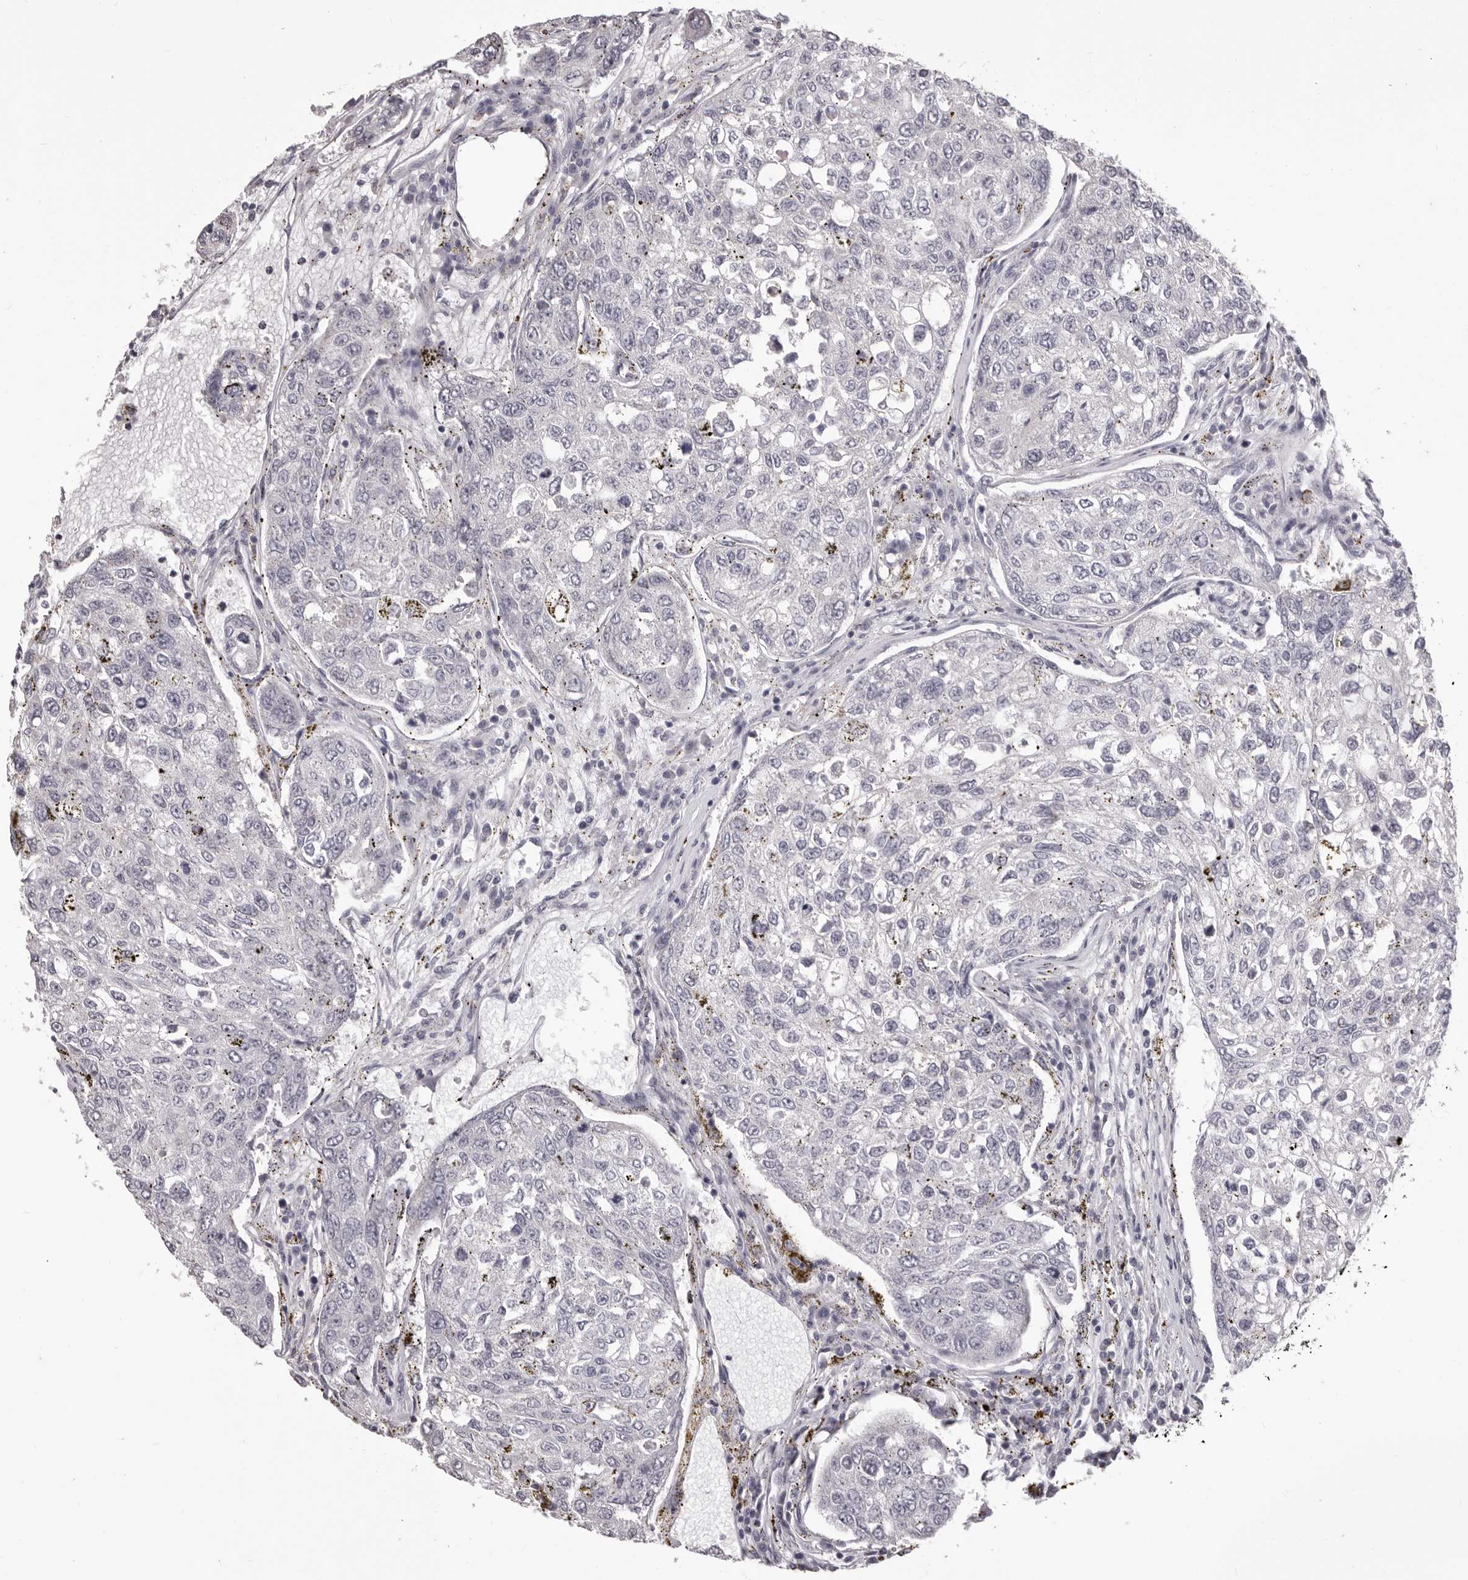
{"staining": {"intensity": "negative", "quantity": "none", "location": "none"}, "tissue": "urothelial cancer", "cell_type": "Tumor cells", "image_type": "cancer", "snomed": [{"axis": "morphology", "description": "Urothelial carcinoma, High grade"}, {"axis": "topography", "description": "Lymph node"}, {"axis": "topography", "description": "Urinary bladder"}], "caption": "Protein analysis of urothelial carcinoma (high-grade) exhibits no significant positivity in tumor cells.", "gene": "PRMT2", "patient": {"sex": "male", "age": 51}}